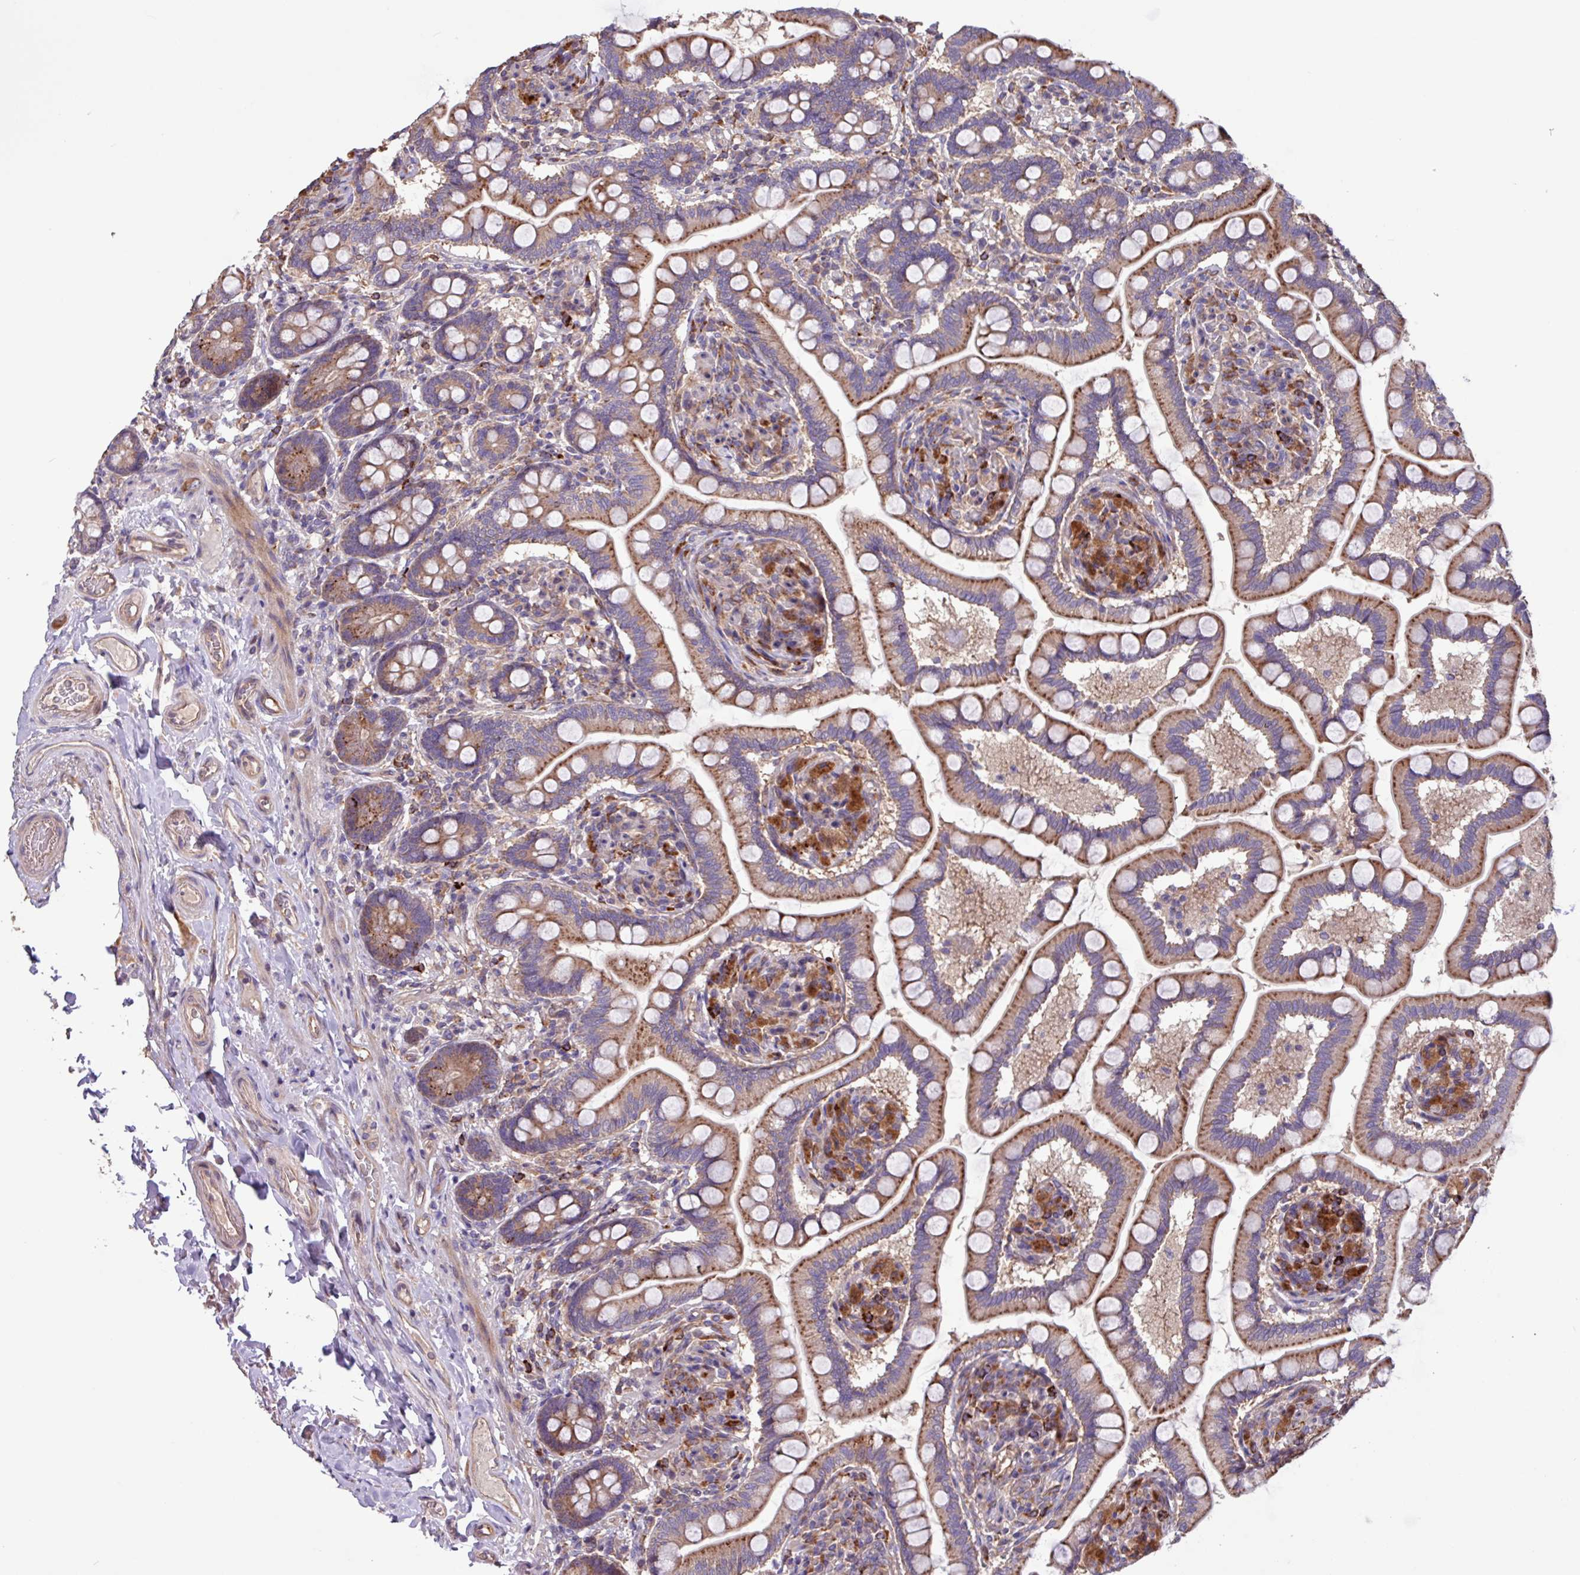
{"staining": {"intensity": "strong", "quantity": ">75%", "location": "cytoplasmic/membranous"}, "tissue": "small intestine", "cell_type": "Glandular cells", "image_type": "normal", "snomed": [{"axis": "morphology", "description": "Normal tissue, NOS"}, {"axis": "topography", "description": "Small intestine"}], "caption": "This photomicrograph displays immunohistochemistry (IHC) staining of unremarkable human small intestine, with high strong cytoplasmic/membranous positivity in about >75% of glandular cells.", "gene": "PTPRQ", "patient": {"sex": "female", "age": 64}}